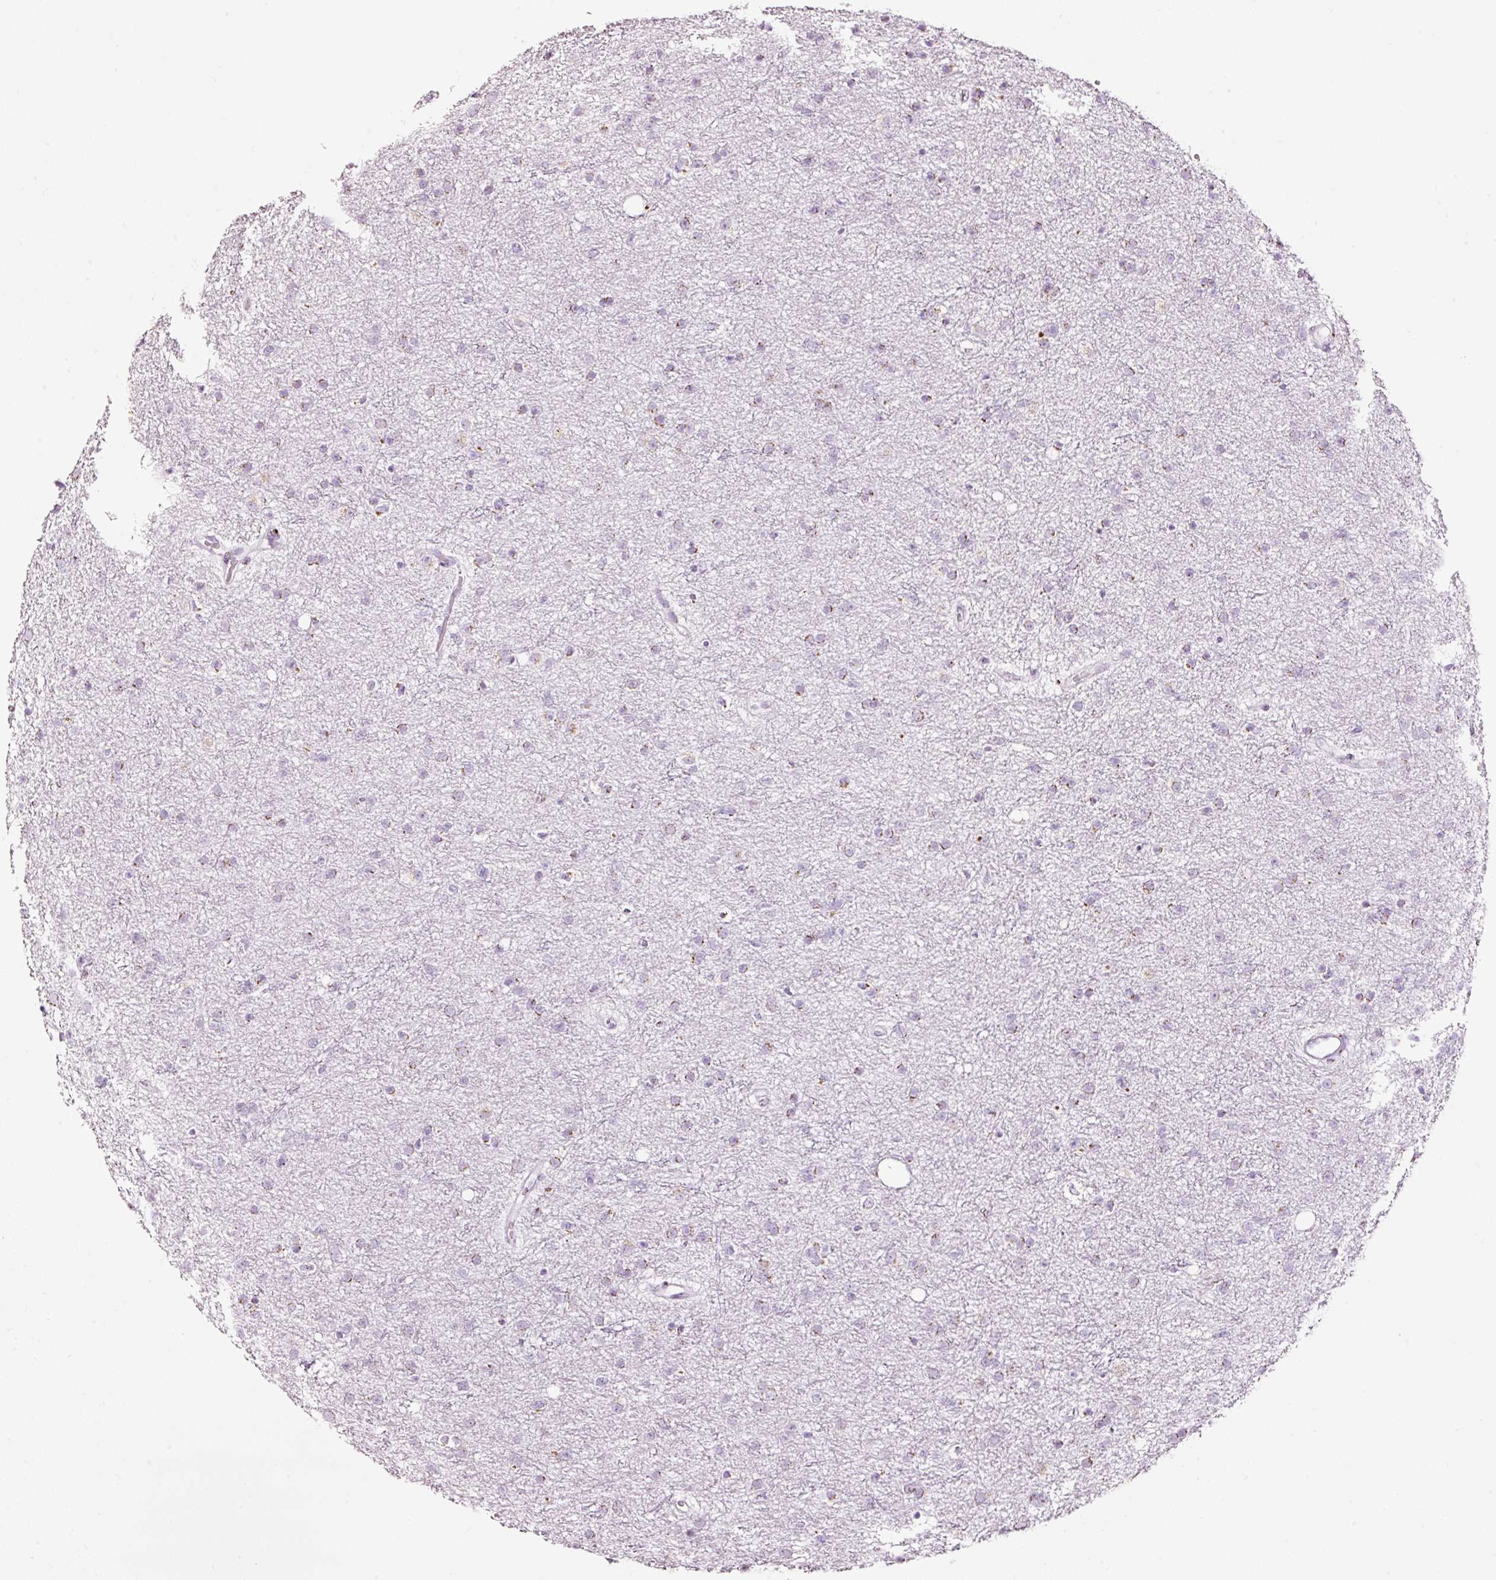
{"staining": {"intensity": "weak", "quantity": "25%-75%", "location": "cytoplasmic/membranous"}, "tissue": "glioma", "cell_type": "Tumor cells", "image_type": "cancer", "snomed": [{"axis": "morphology", "description": "Glioma, malignant, Low grade"}, {"axis": "topography", "description": "Cerebral cortex"}], "caption": "Protein staining shows weak cytoplasmic/membranous expression in approximately 25%-75% of tumor cells in glioma.", "gene": "SDF4", "patient": {"sex": "female", "age": 39}}